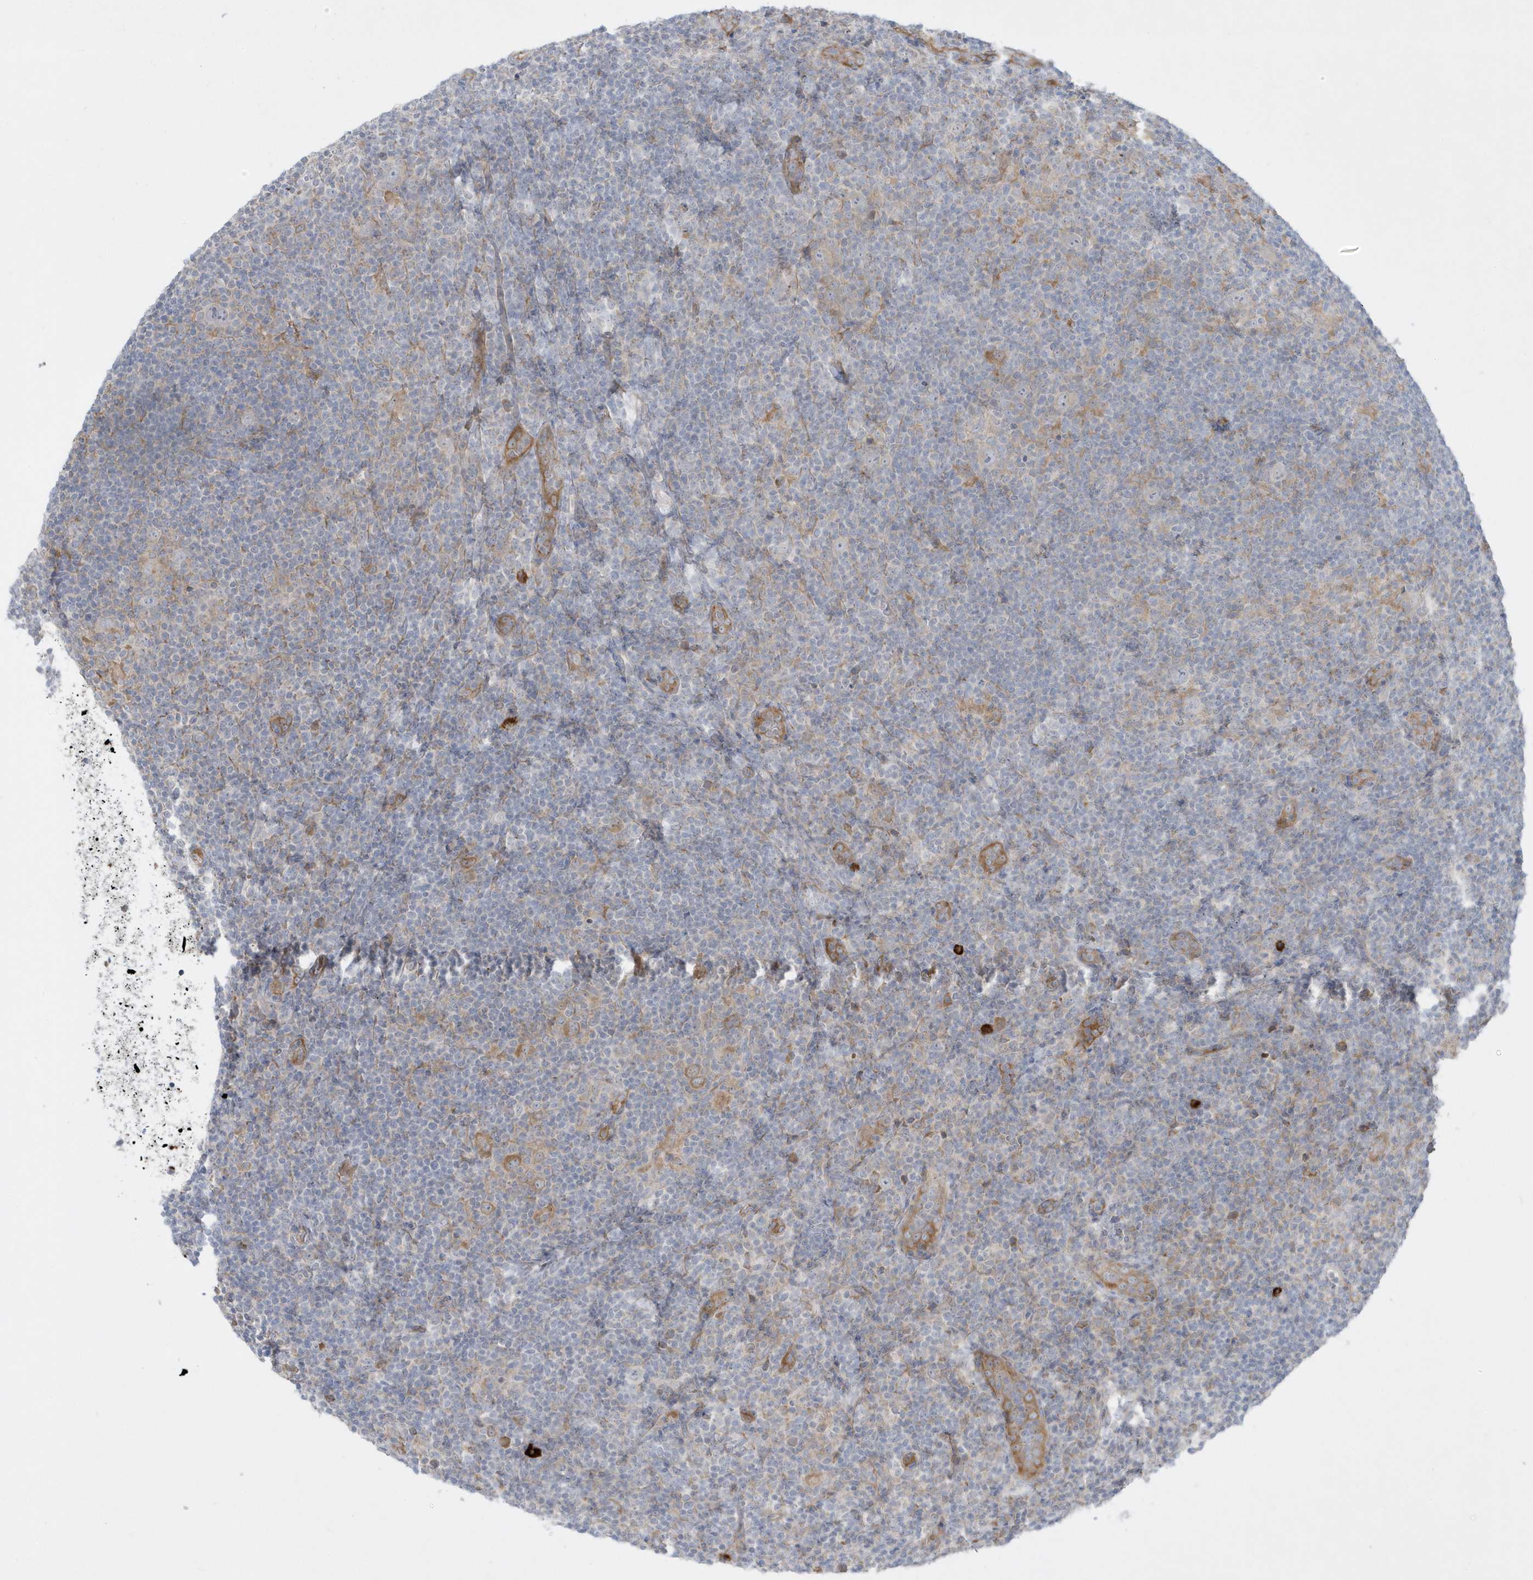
{"staining": {"intensity": "moderate", "quantity": "25%-75%", "location": "cytoplasmic/membranous"}, "tissue": "lymphoma", "cell_type": "Tumor cells", "image_type": "cancer", "snomed": [{"axis": "morphology", "description": "Hodgkin's disease, NOS"}, {"axis": "topography", "description": "Lymph node"}], "caption": "Hodgkin's disease tissue exhibits moderate cytoplasmic/membranous staining in about 25%-75% of tumor cells, visualized by immunohistochemistry.", "gene": "THADA", "patient": {"sex": "female", "age": 57}}